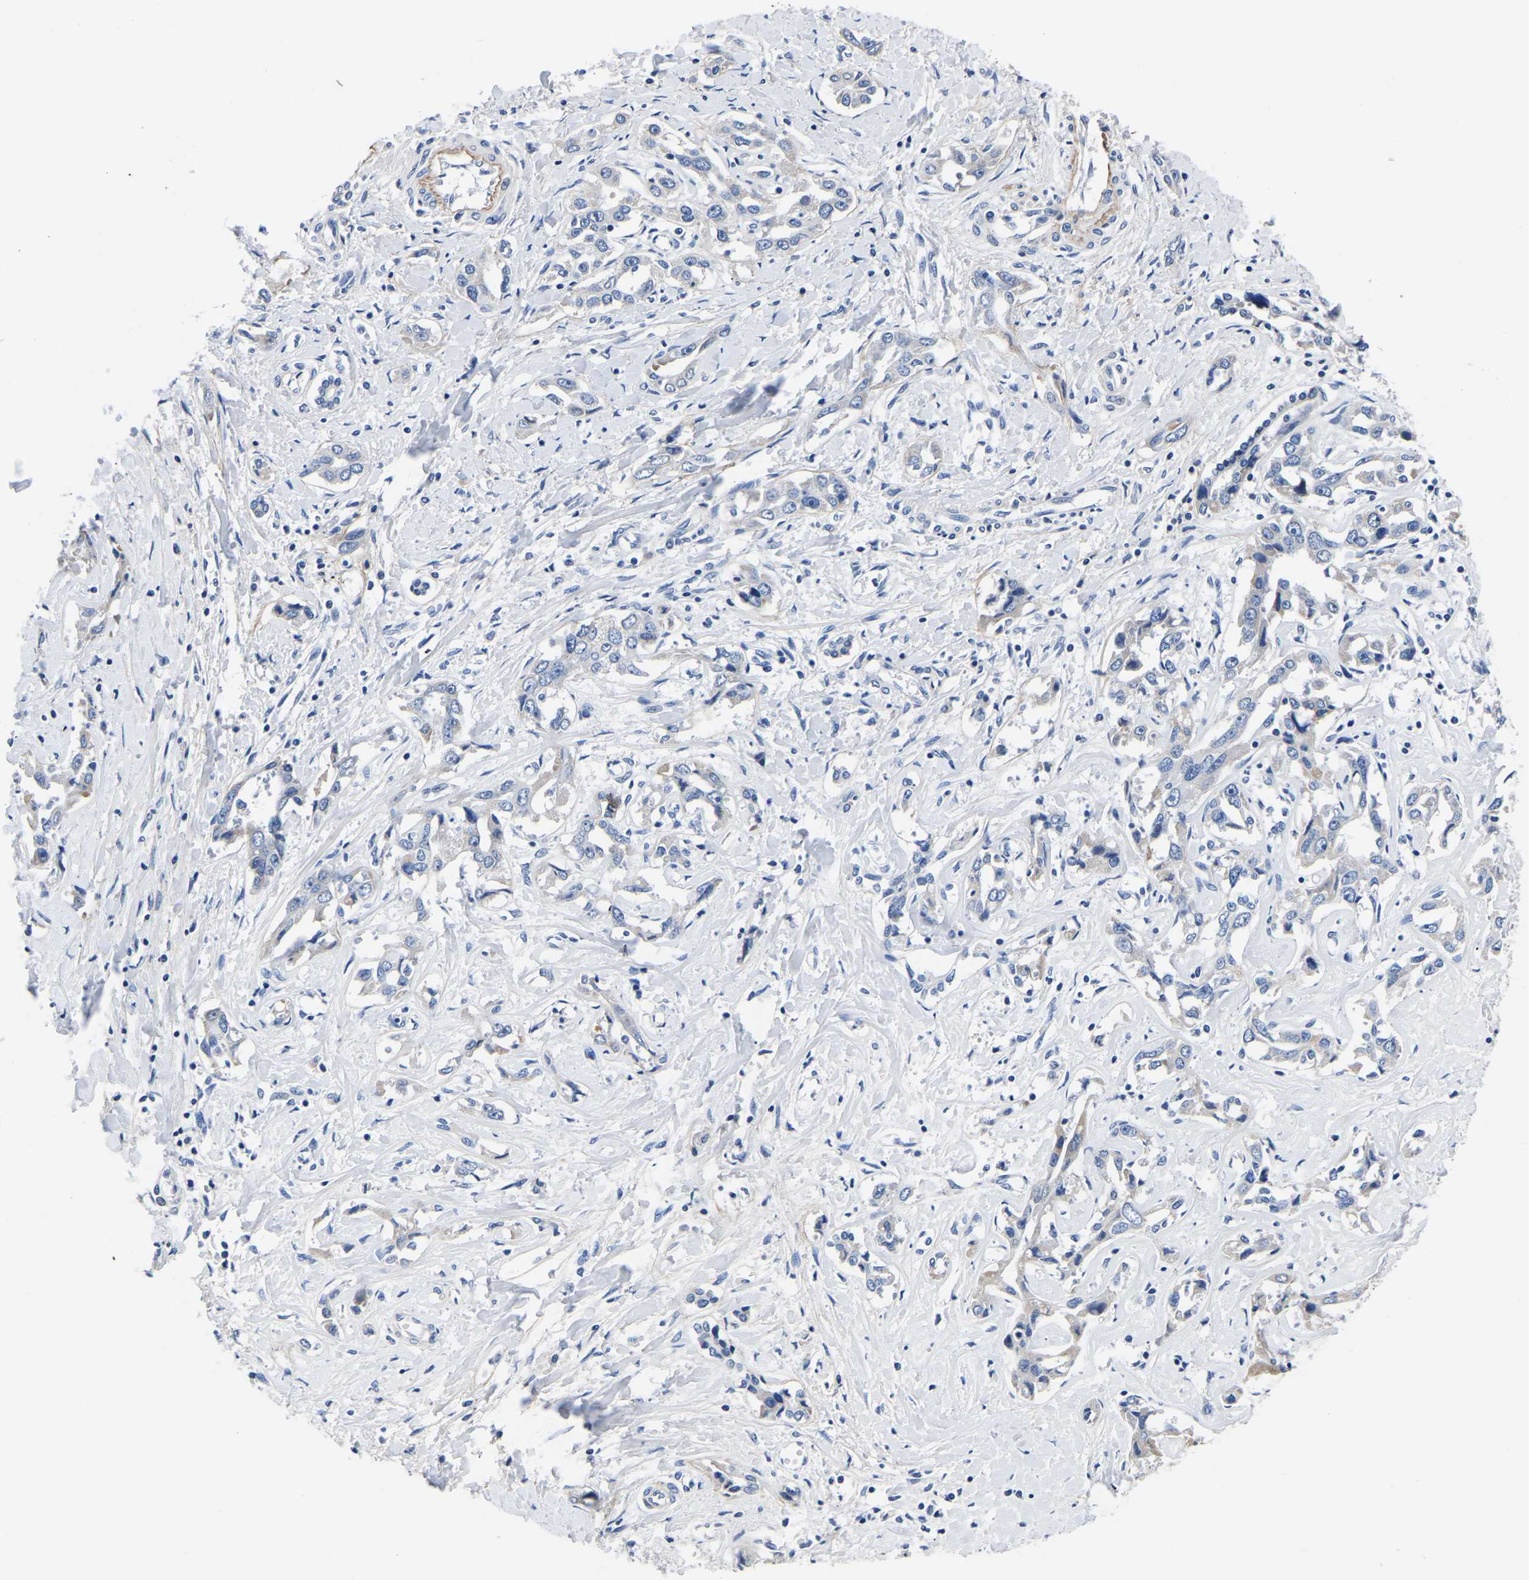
{"staining": {"intensity": "negative", "quantity": "none", "location": "none"}, "tissue": "liver cancer", "cell_type": "Tumor cells", "image_type": "cancer", "snomed": [{"axis": "morphology", "description": "Cholangiocarcinoma"}, {"axis": "topography", "description": "Liver"}], "caption": "This histopathology image is of liver cholangiocarcinoma stained with immunohistochemistry to label a protein in brown with the nuclei are counter-stained blue. There is no positivity in tumor cells.", "gene": "FGD5", "patient": {"sex": "male", "age": 59}}